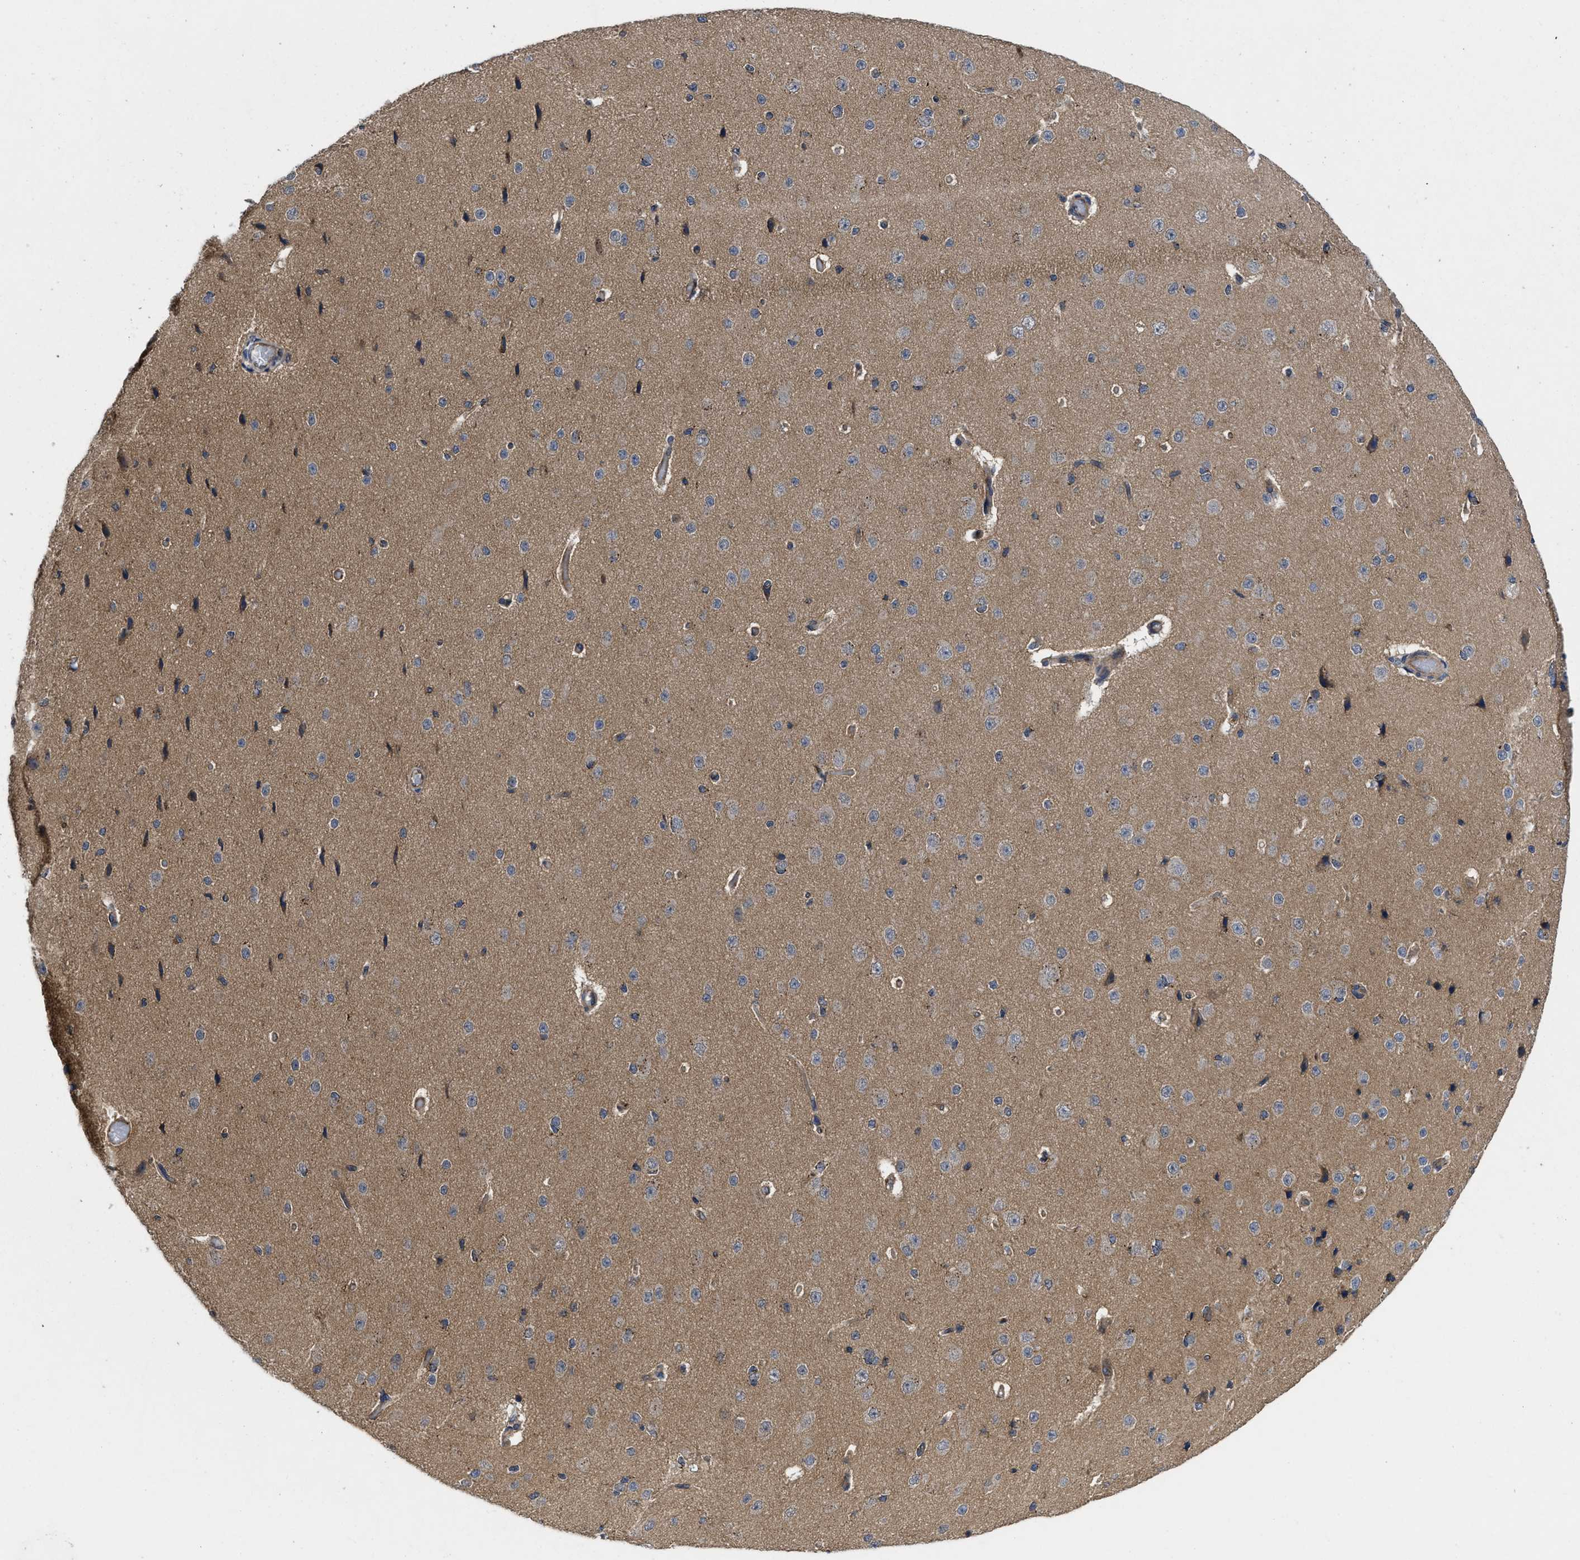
{"staining": {"intensity": "weak", "quantity": ">75%", "location": "cytoplasmic/membranous"}, "tissue": "cerebral cortex", "cell_type": "Endothelial cells", "image_type": "normal", "snomed": [{"axis": "morphology", "description": "Normal tissue, NOS"}, {"axis": "morphology", "description": "Developmental malformation"}, {"axis": "topography", "description": "Cerebral cortex"}], "caption": "Normal cerebral cortex shows weak cytoplasmic/membranous staining in about >75% of endothelial cells.", "gene": "PKD2", "patient": {"sex": "female", "age": 30}}